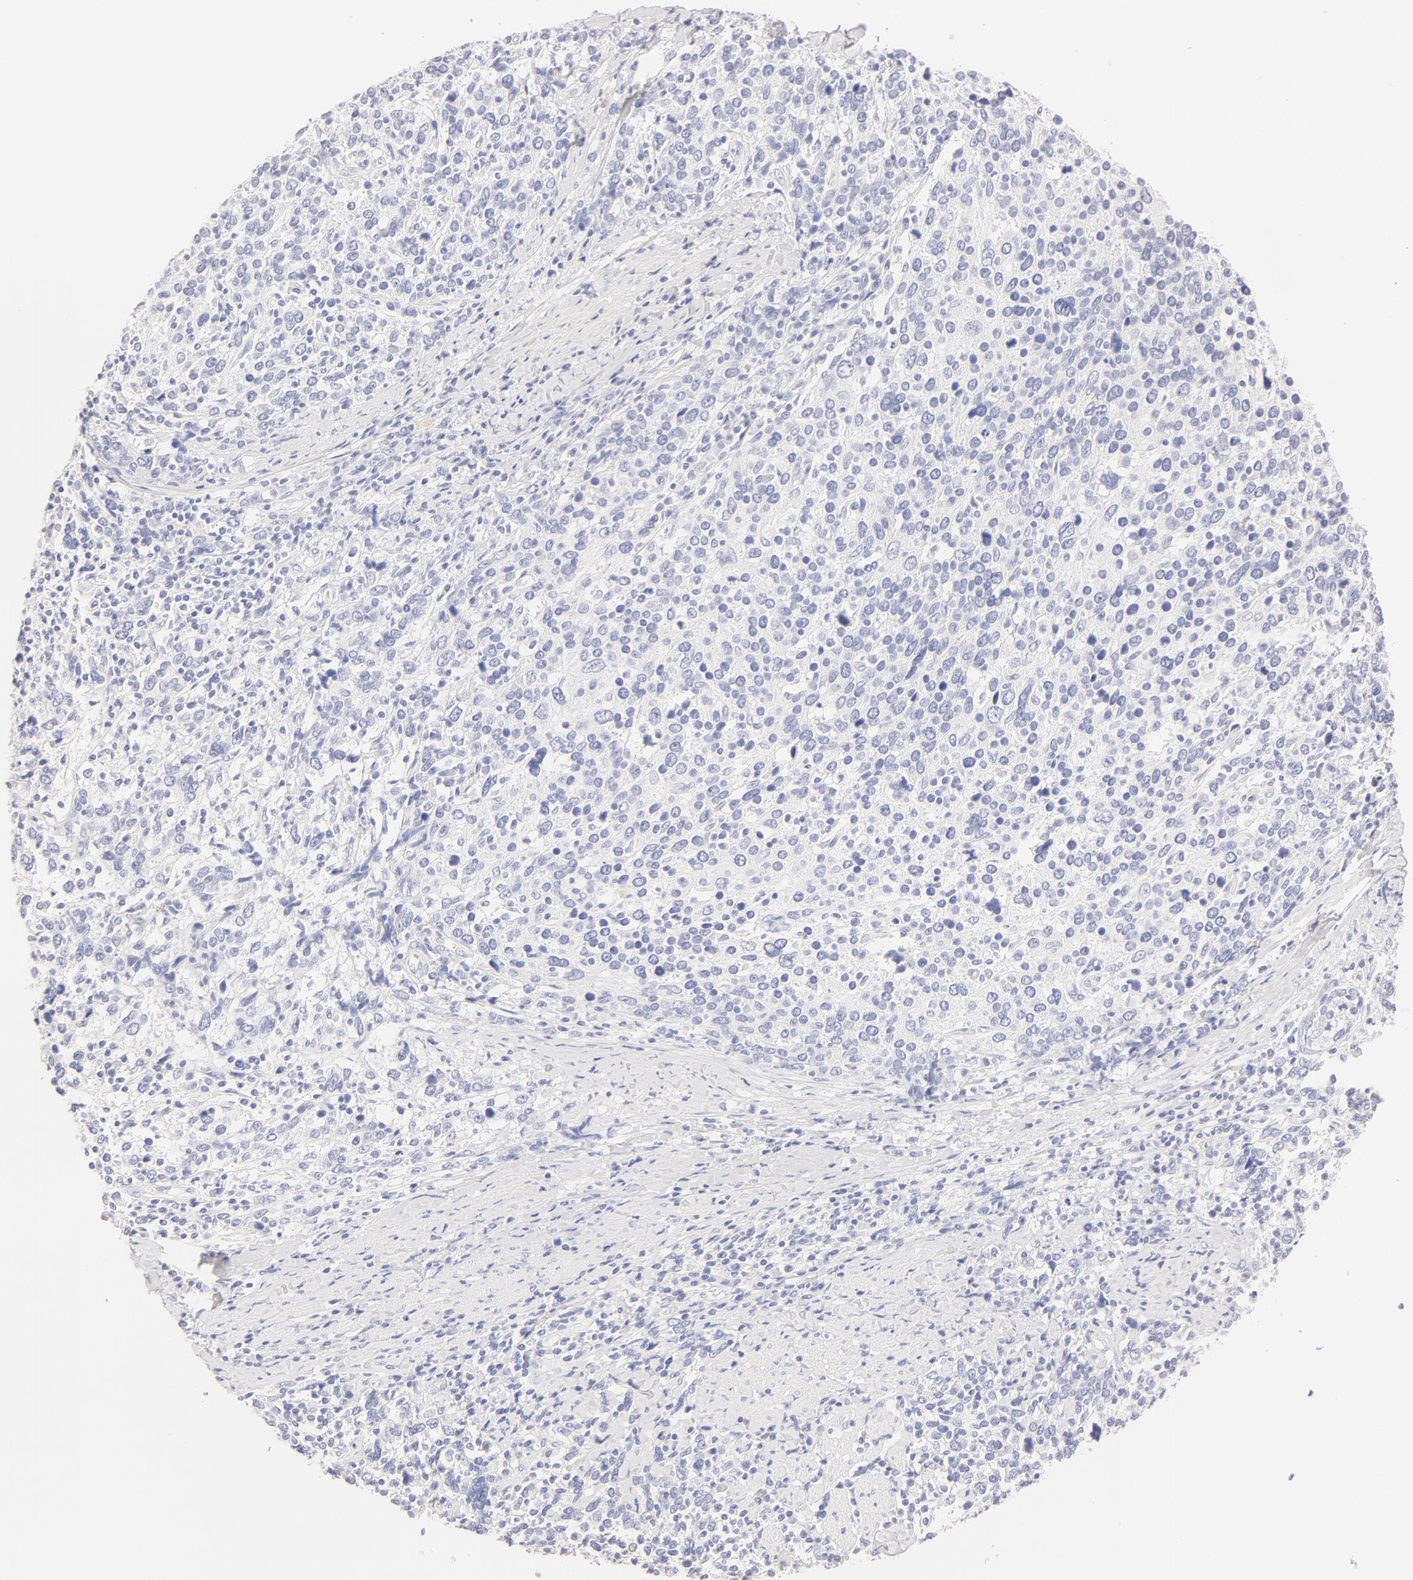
{"staining": {"intensity": "negative", "quantity": "none", "location": "none"}, "tissue": "cervical cancer", "cell_type": "Tumor cells", "image_type": "cancer", "snomed": [{"axis": "morphology", "description": "Squamous cell carcinoma, NOS"}, {"axis": "topography", "description": "Cervix"}], "caption": "Immunohistochemical staining of human cervical squamous cell carcinoma displays no significant expression in tumor cells. (IHC, brightfield microscopy, high magnification).", "gene": "LGALS7B", "patient": {"sex": "female", "age": 41}}